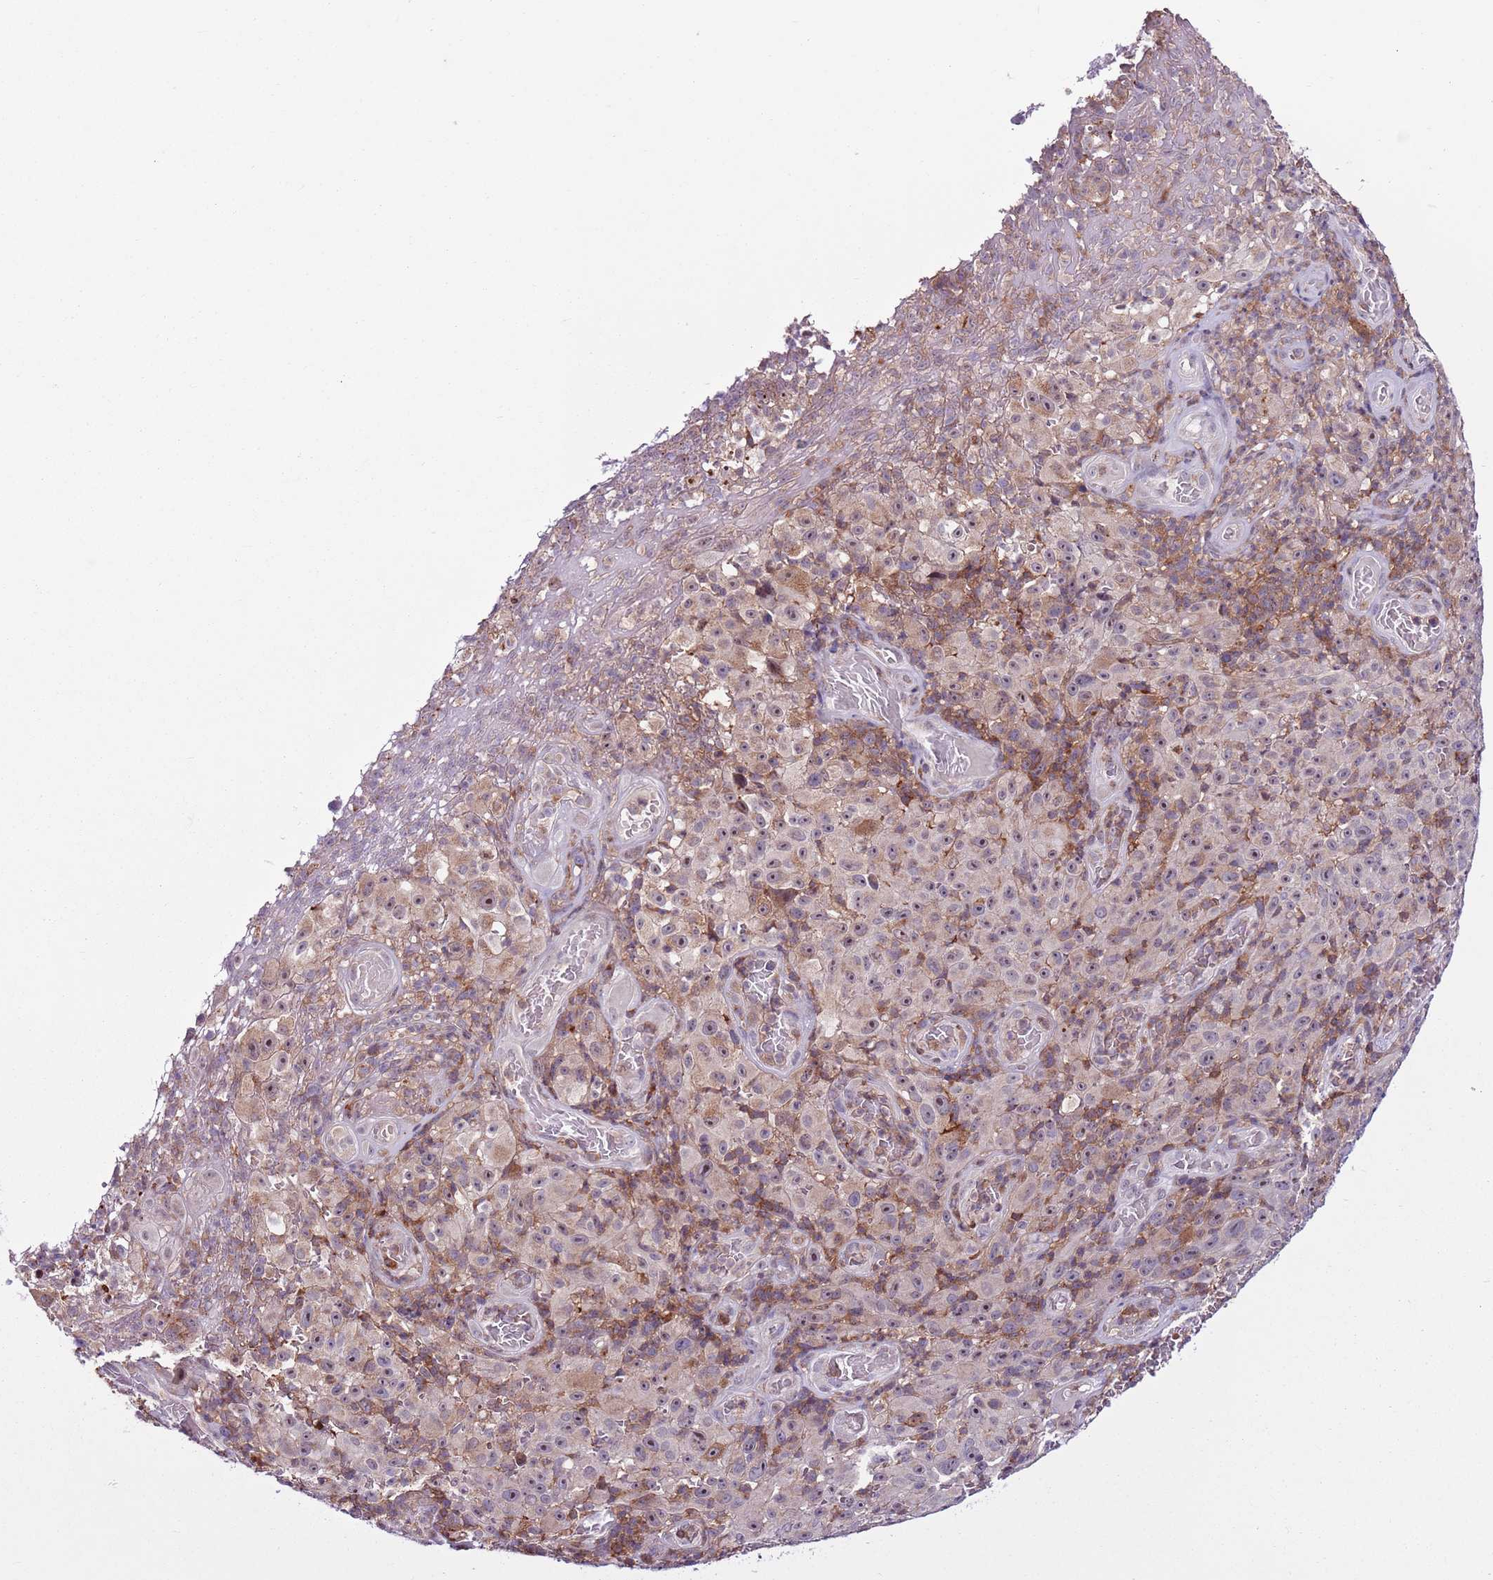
{"staining": {"intensity": "weak", "quantity": "<25%", "location": "cytoplasmic/membranous"}, "tissue": "melanoma", "cell_type": "Tumor cells", "image_type": "cancer", "snomed": [{"axis": "morphology", "description": "Malignant melanoma, NOS"}, {"axis": "topography", "description": "Skin"}], "caption": "A high-resolution micrograph shows IHC staining of melanoma, which displays no significant staining in tumor cells.", "gene": "ZSWIM1", "patient": {"sex": "female", "age": 82}}